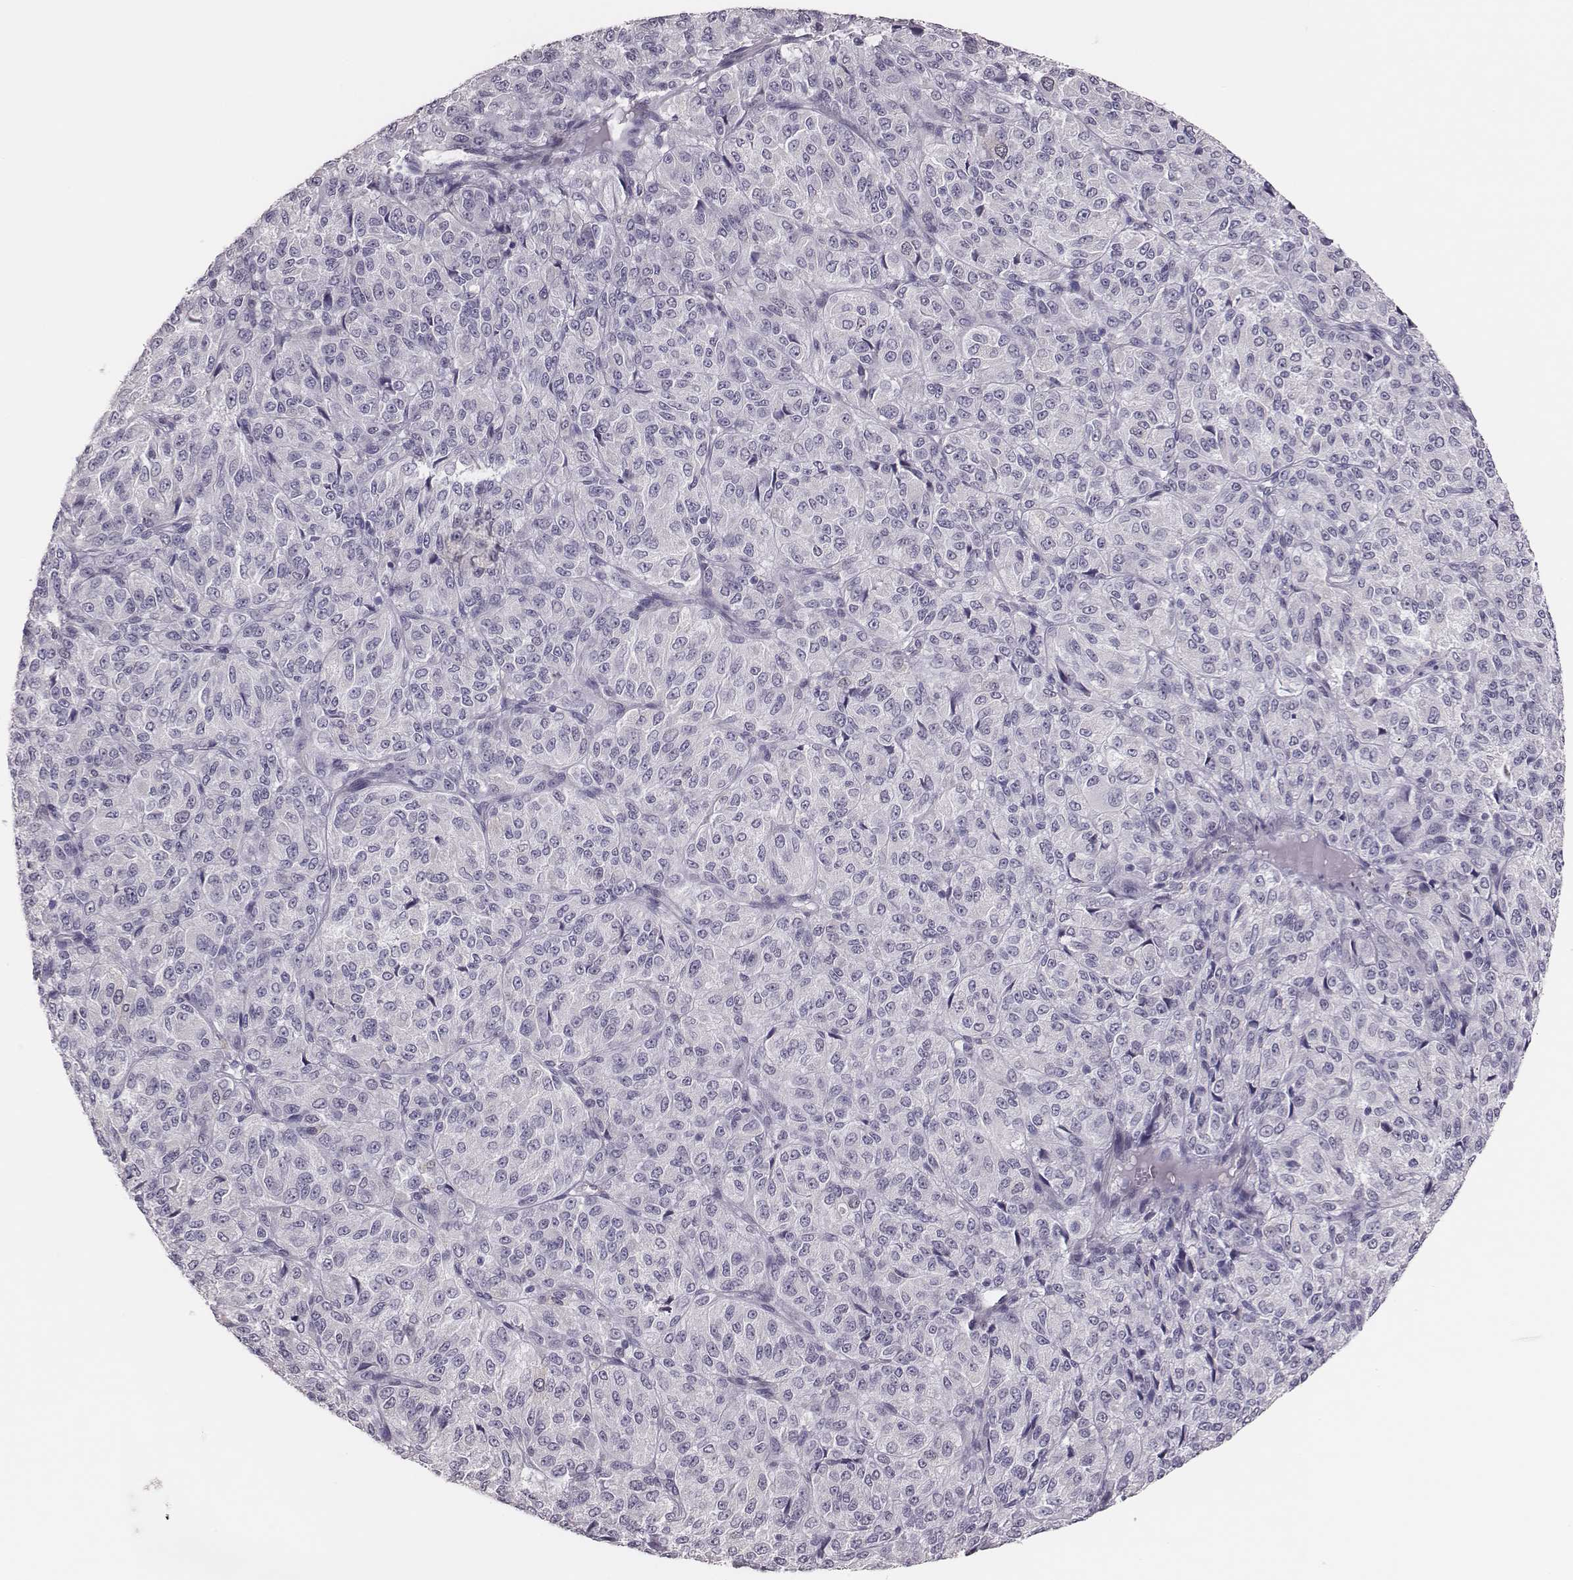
{"staining": {"intensity": "negative", "quantity": "none", "location": "none"}, "tissue": "melanoma", "cell_type": "Tumor cells", "image_type": "cancer", "snomed": [{"axis": "morphology", "description": "Malignant melanoma, Metastatic site"}, {"axis": "topography", "description": "Brain"}], "caption": "Tumor cells show no significant positivity in malignant melanoma (metastatic site).", "gene": "PBK", "patient": {"sex": "female", "age": 56}}